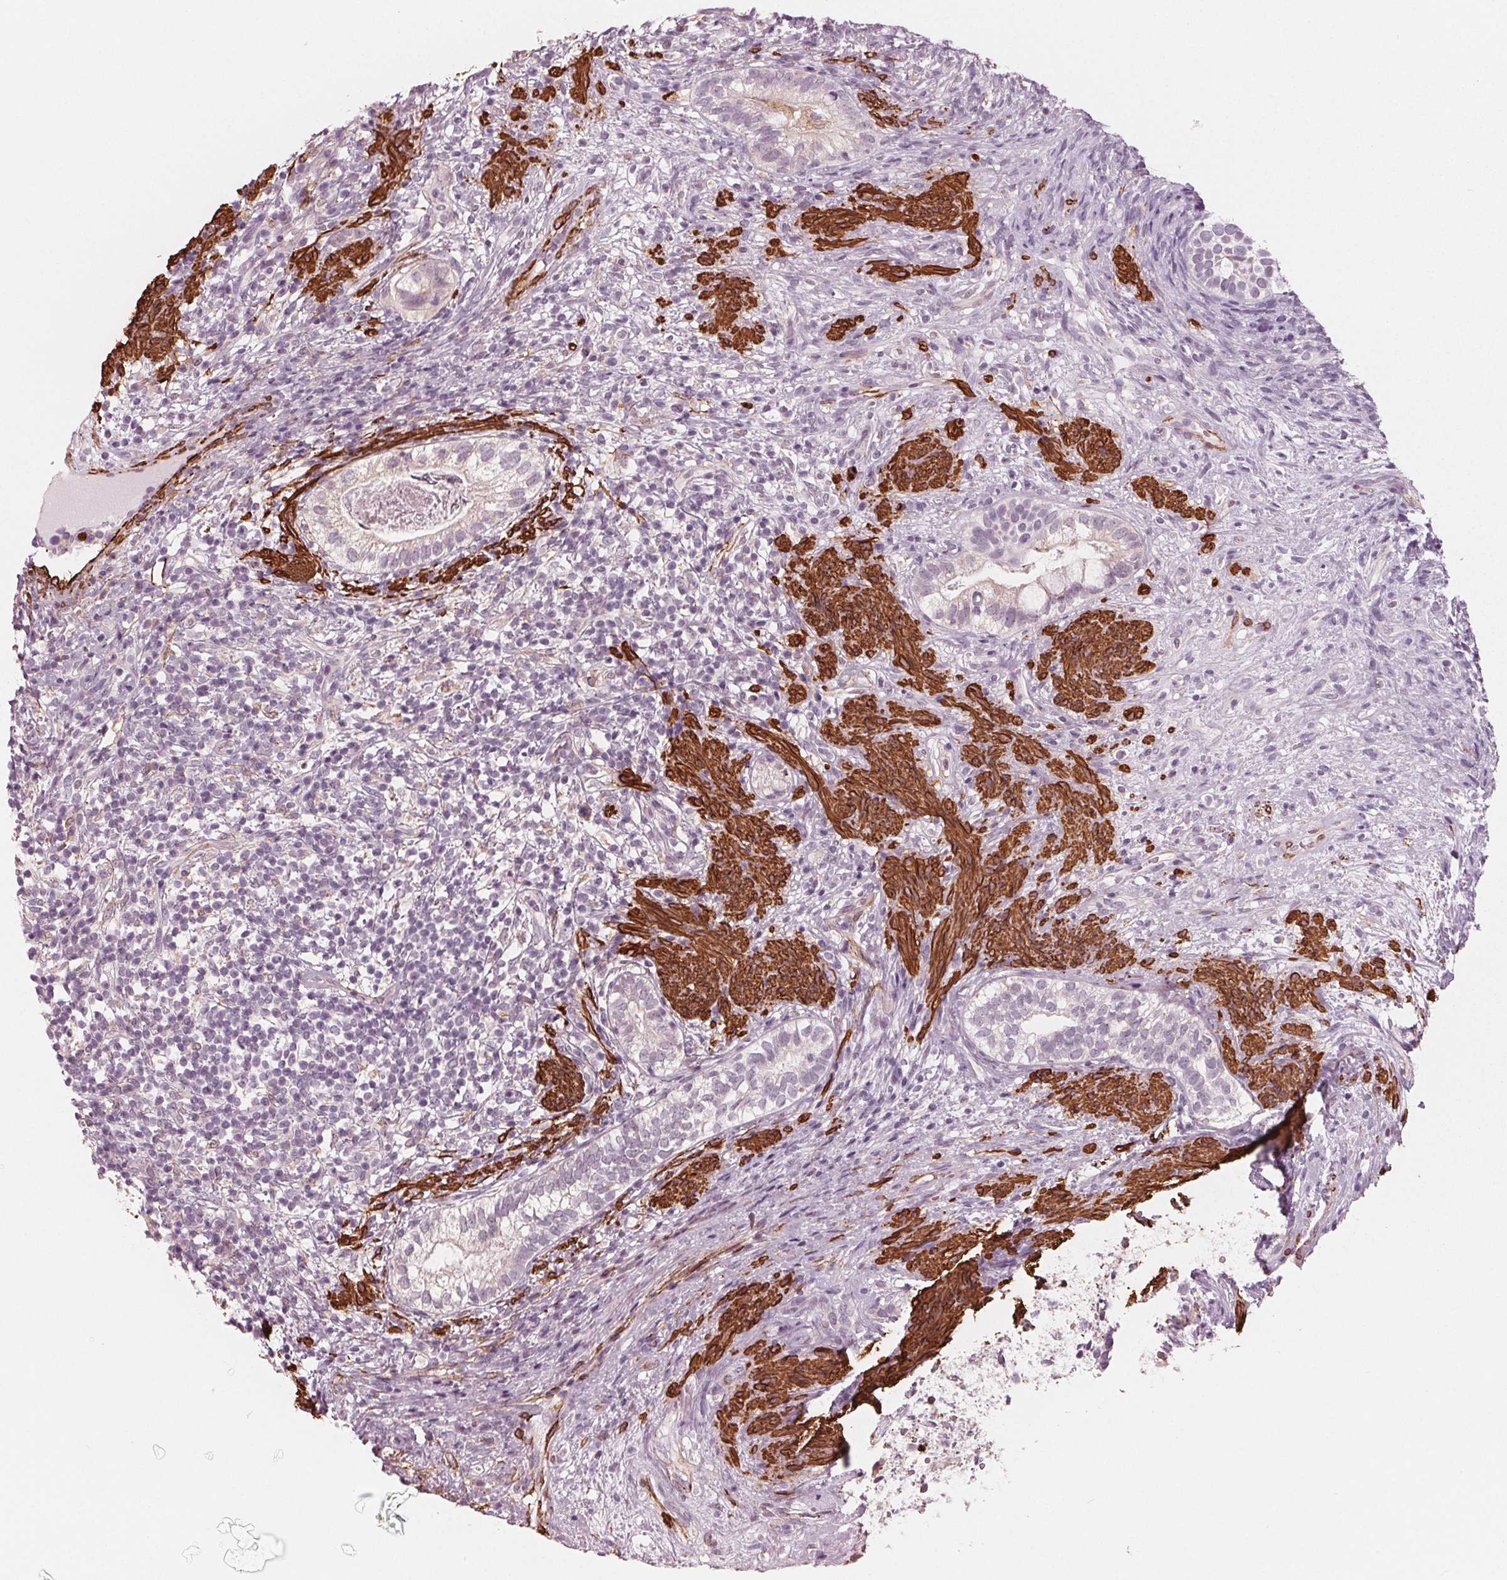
{"staining": {"intensity": "negative", "quantity": "none", "location": "none"}, "tissue": "testis cancer", "cell_type": "Tumor cells", "image_type": "cancer", "snomed": [{"axis": "morphology", "description": "Seminoma, NOS"}, {"axis": "morphology", "description": "Carcinoma, Embryonal, NOS"}, {"axis": "topography", "description": "Testis"}], "caption": "Tumor cells are negative for brown protein staining in testis cancer (seminoma).", "gene": "MIER3", "patient": {"sex": "male", "age": 41}}